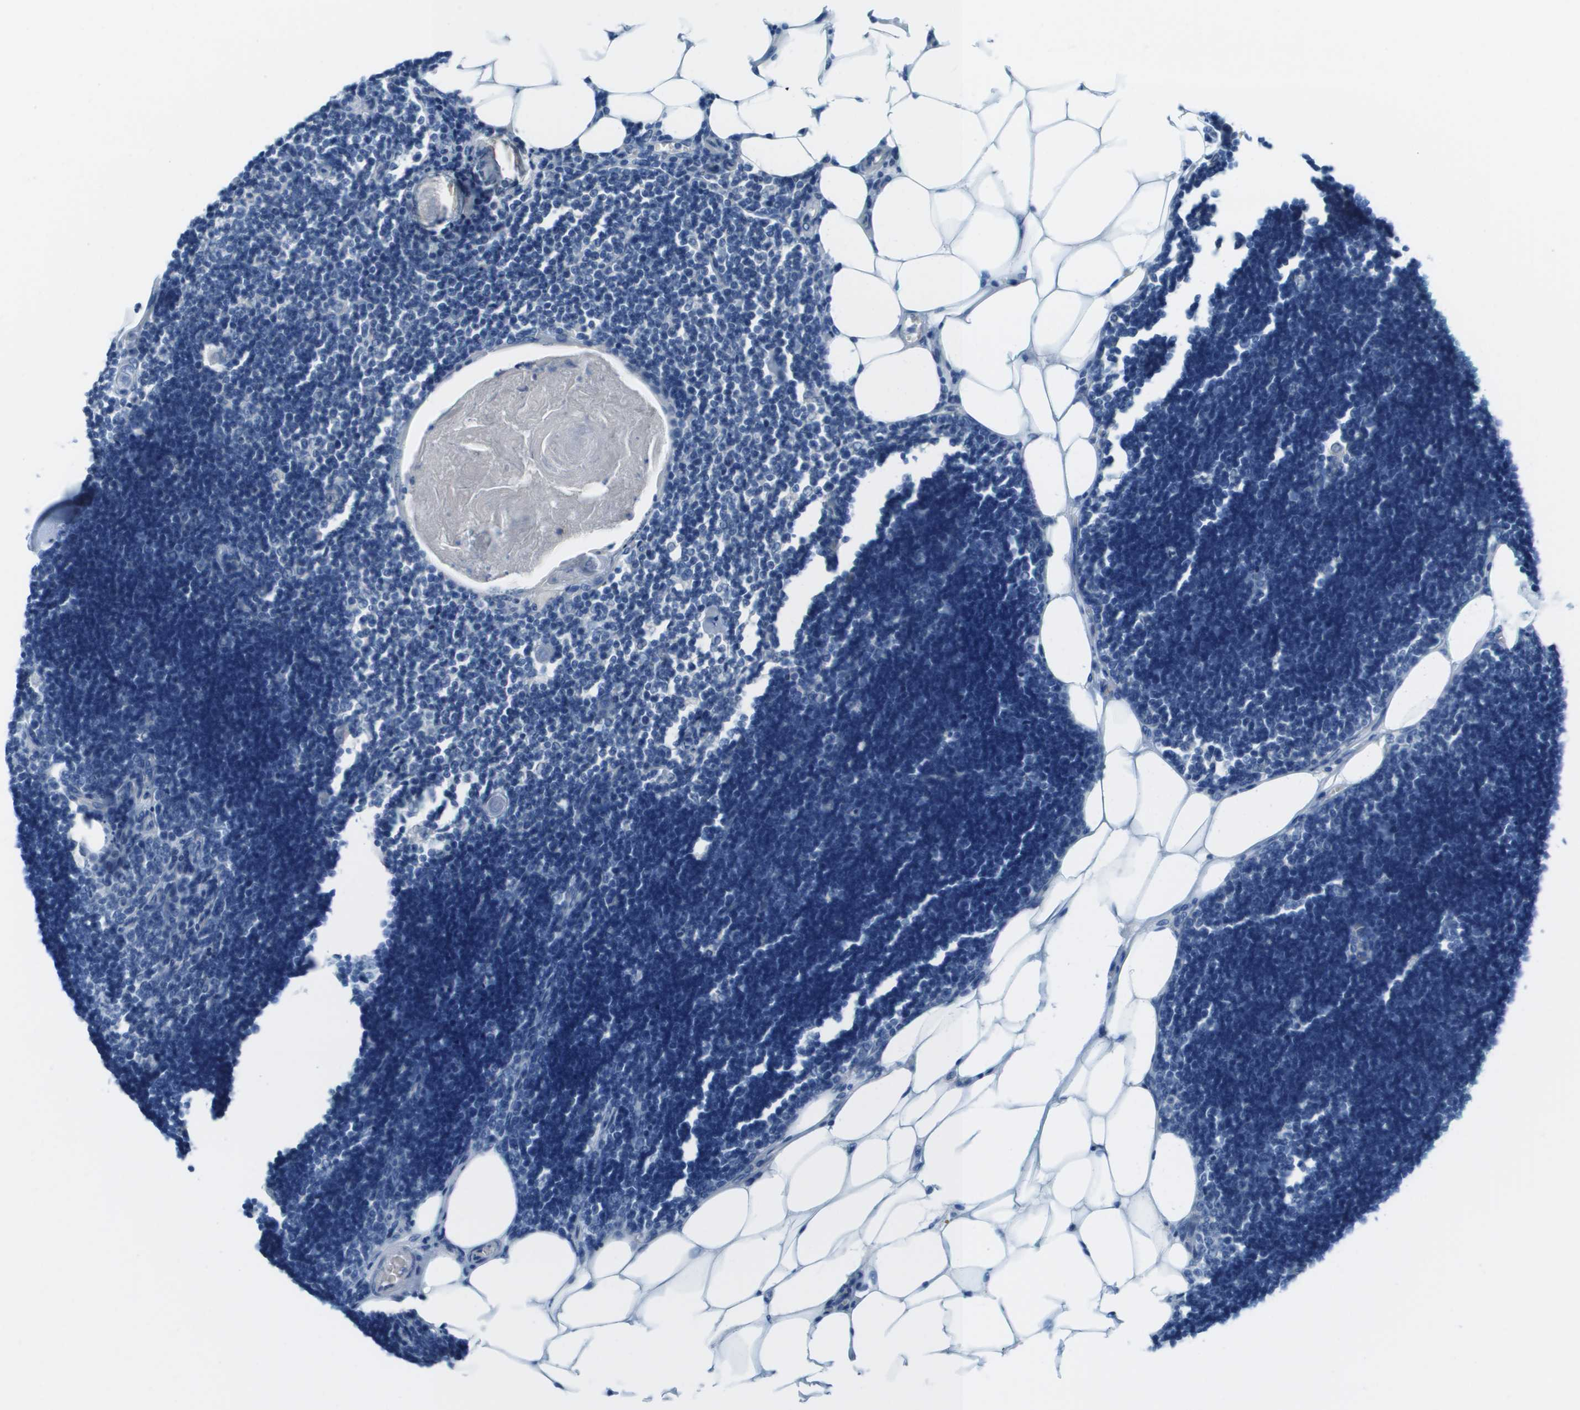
{"staining": {"intensity": "negative", "quantity": "none", "location": "none"}, "tissue": "lymph node", "cell_type": "Germinal center cells", "image_type": "normal", "snomed": [{"axis": "morphology", "description": "Normal tissue, NOS"}, {"axis": "topography", "description": "Lymph node"}], "caption": "A high-resolution micrograph shows IHC staining of normal lymph node, which exhibits no significant positivity in germinal center cells.", "gene": "CDHR2", "patient": {"sex": "male", "age": 33}}